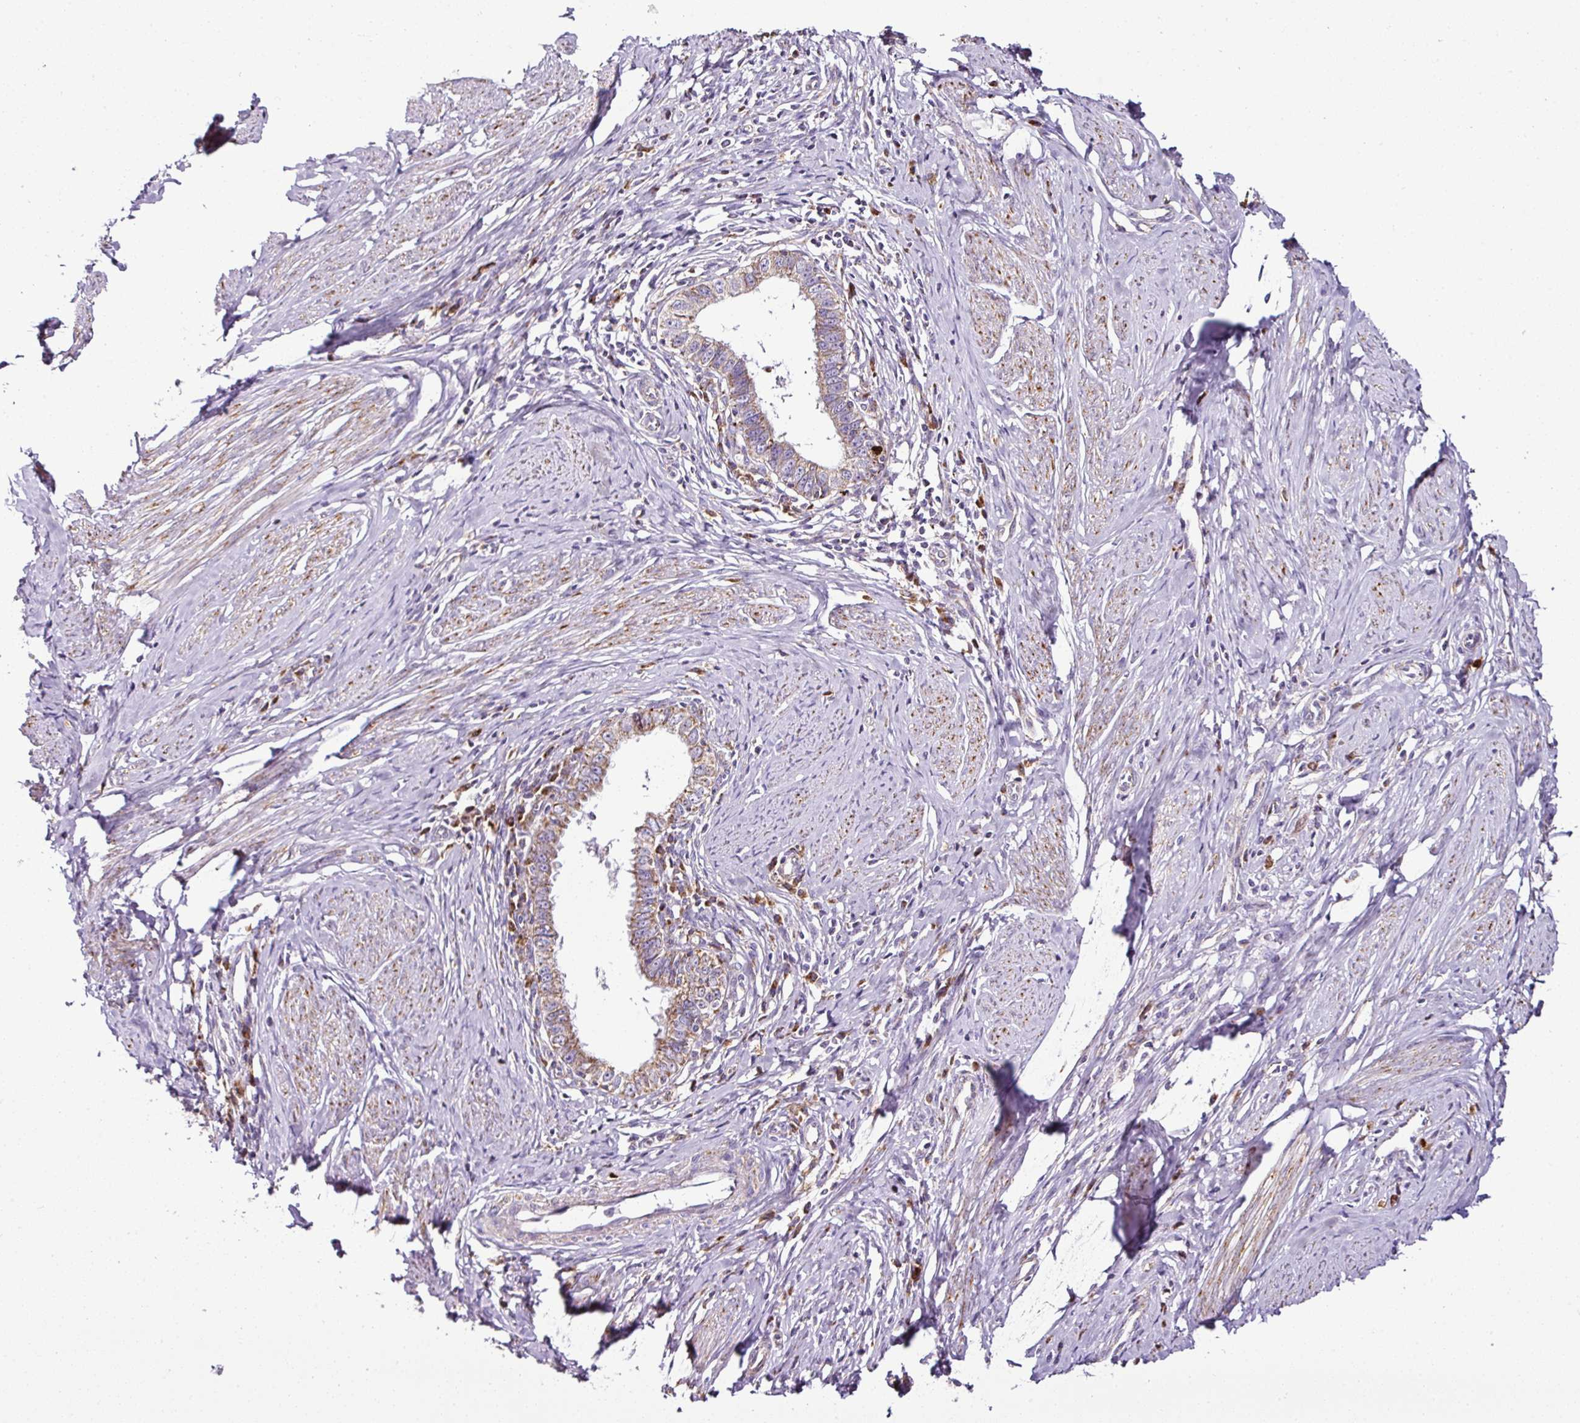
{"staining": {"intensity": "moderate", "quantity": ">75%", "location": "cytoplasmic/membranous"}, "tissue": "cervical cancer", "cell_type": "Tumor cells", "image_type": "cancer", "snomed": [{"axis": "morphology", "description": "Adenocarcinoma, NOS"}, {"axis": "topography", "description": "Cervix"}], "caption": "Cervical cancer (adenocarcinoma) stained with immunohistochemistry reveals moderate cytoplasmic/membranous expression in about >75% of tumor cells.", "gene": "DPAGT1", "patient": {"sex": "female", "age": 36}}